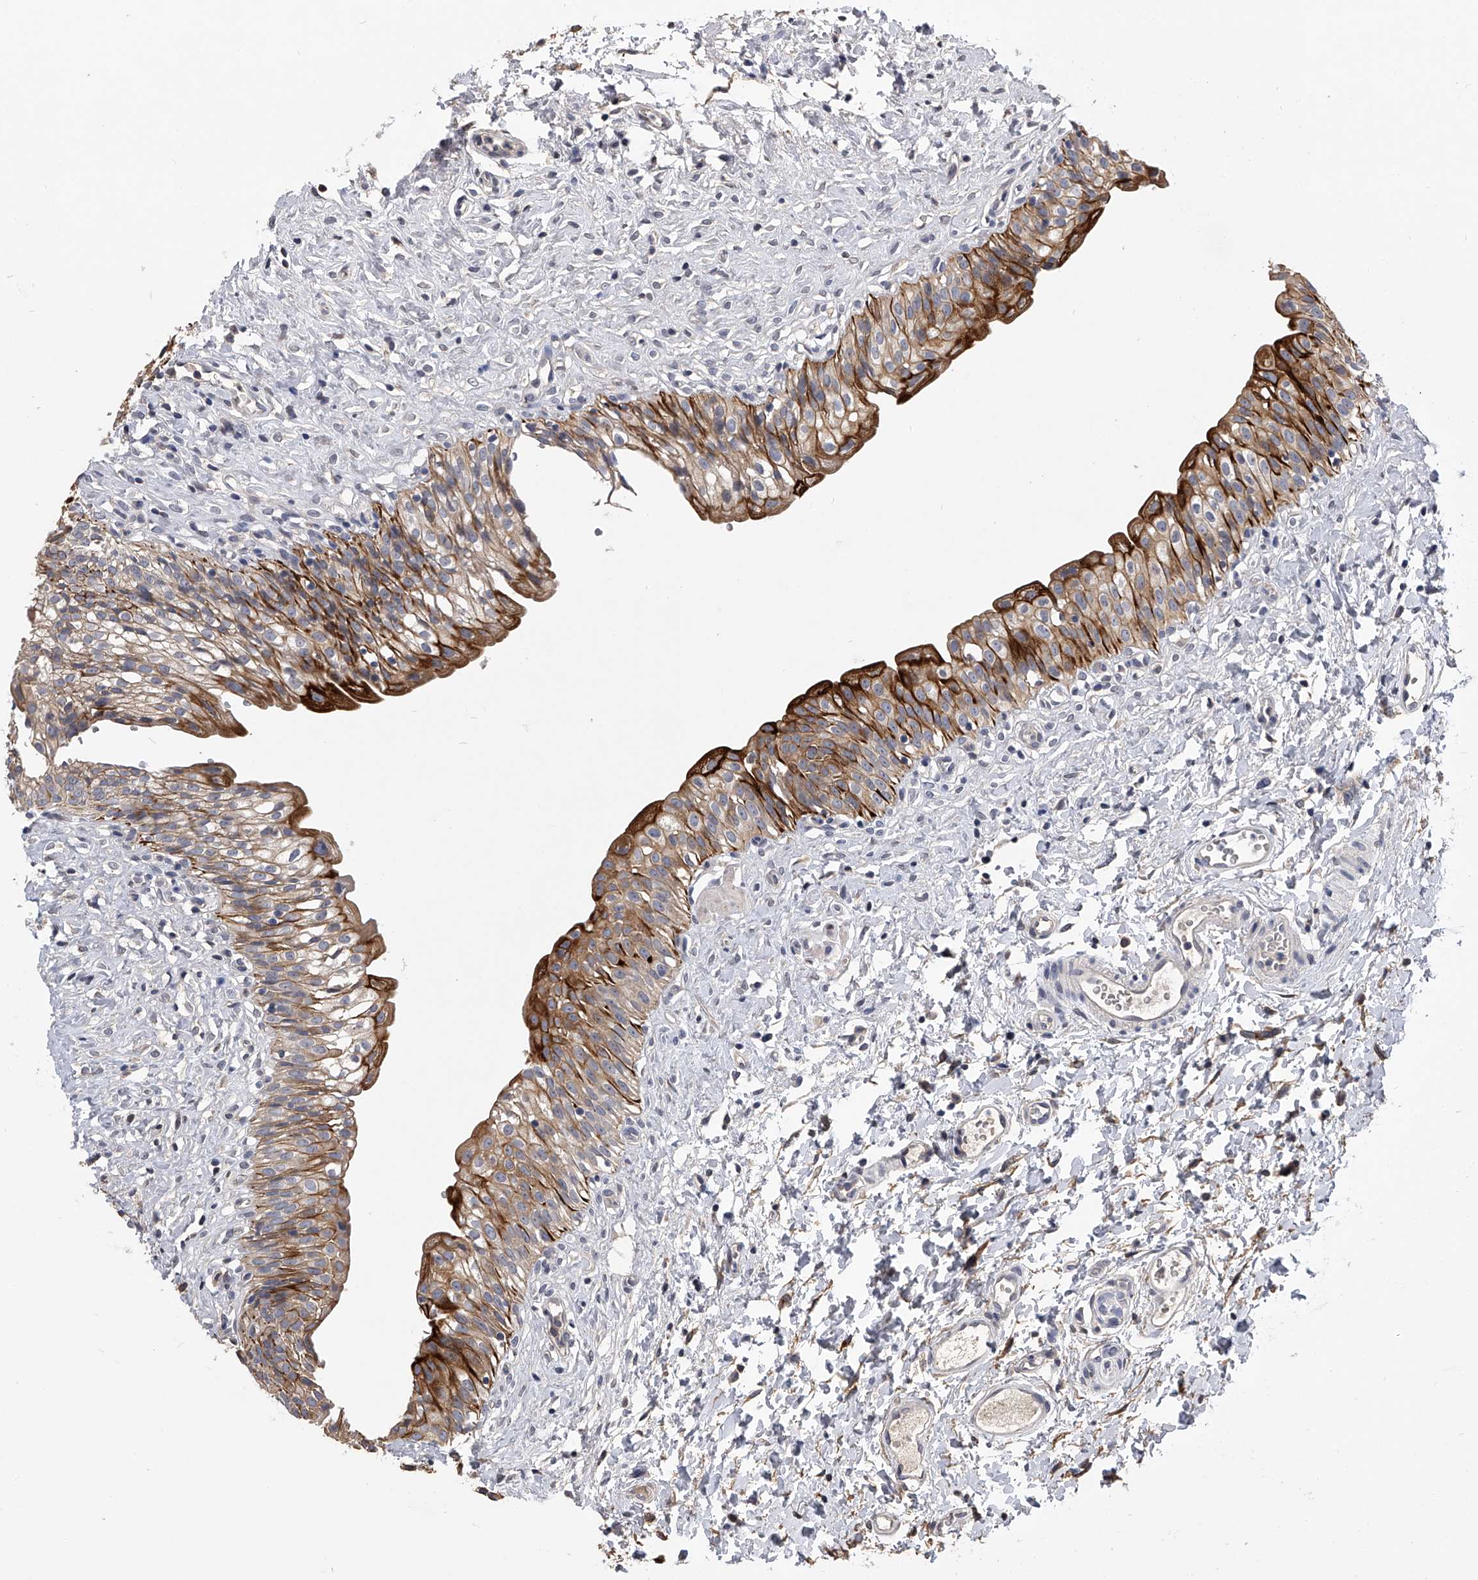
{"staining": {"intensity": "strong", "quantity": "25%-75%", "location": "cytoplasmic/membranous"}, "tissue": "urinary bladder", "cell_type": "Urothelial cells", "image_type": "normal", "snomed": [{"axis": "morphology", "description": "Normal tissue, NOS"}, {"axis": "topography", "description": "Urinary bladder"}], "caption": "Urothelial cells exhibit high levels of strong cytoplasmic/membranous expression in about 25%-75% of cells in normal urinary bladder.", "gene": "MDN1", "patient": {"sex": "male", "age": 51}}